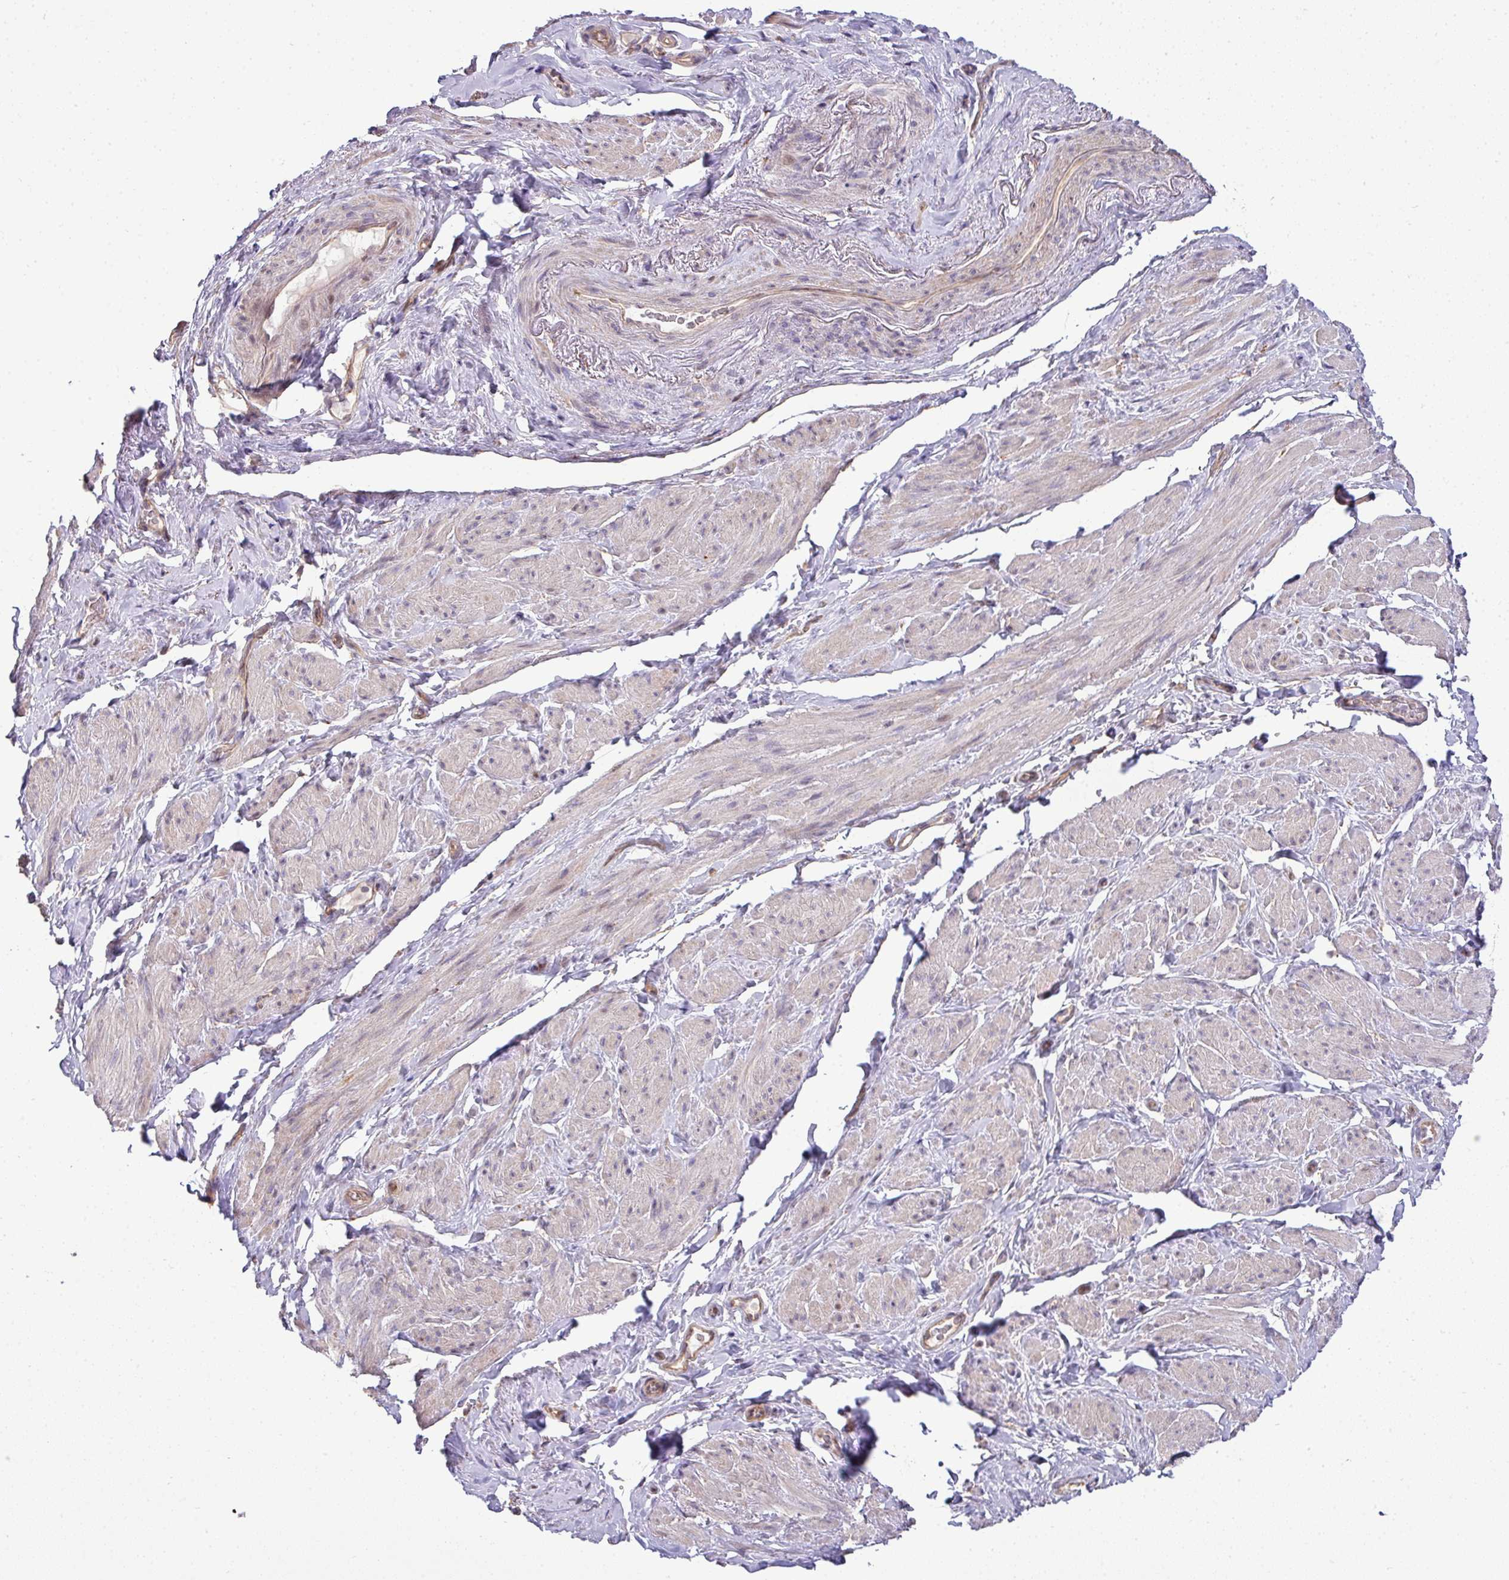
{"staining": {"intensity": "weak", "quantity": "25%-75%", "location": "cytoplasmic/membranous"}, "tissue": "smooth muscle", "cell_type": "Smooth muscle cells", "image_type": "normal", "snomed": [{"axis": "morphology", "description": "Normal tissue, NOS"}, {"axis": "topography", "description": "Smooth muscle"}, {"axis": "topography", "description": "Peripheral nerve tissue"}], "caption": "Human smooth muscle stained with a brown dye shows weak cytoplasmic/membranous positive positivity in approximately 25%-75% of smooth muscle cells.", "gene": "TIMMDC1", "patient": {"sex": "male", "age": 69}}